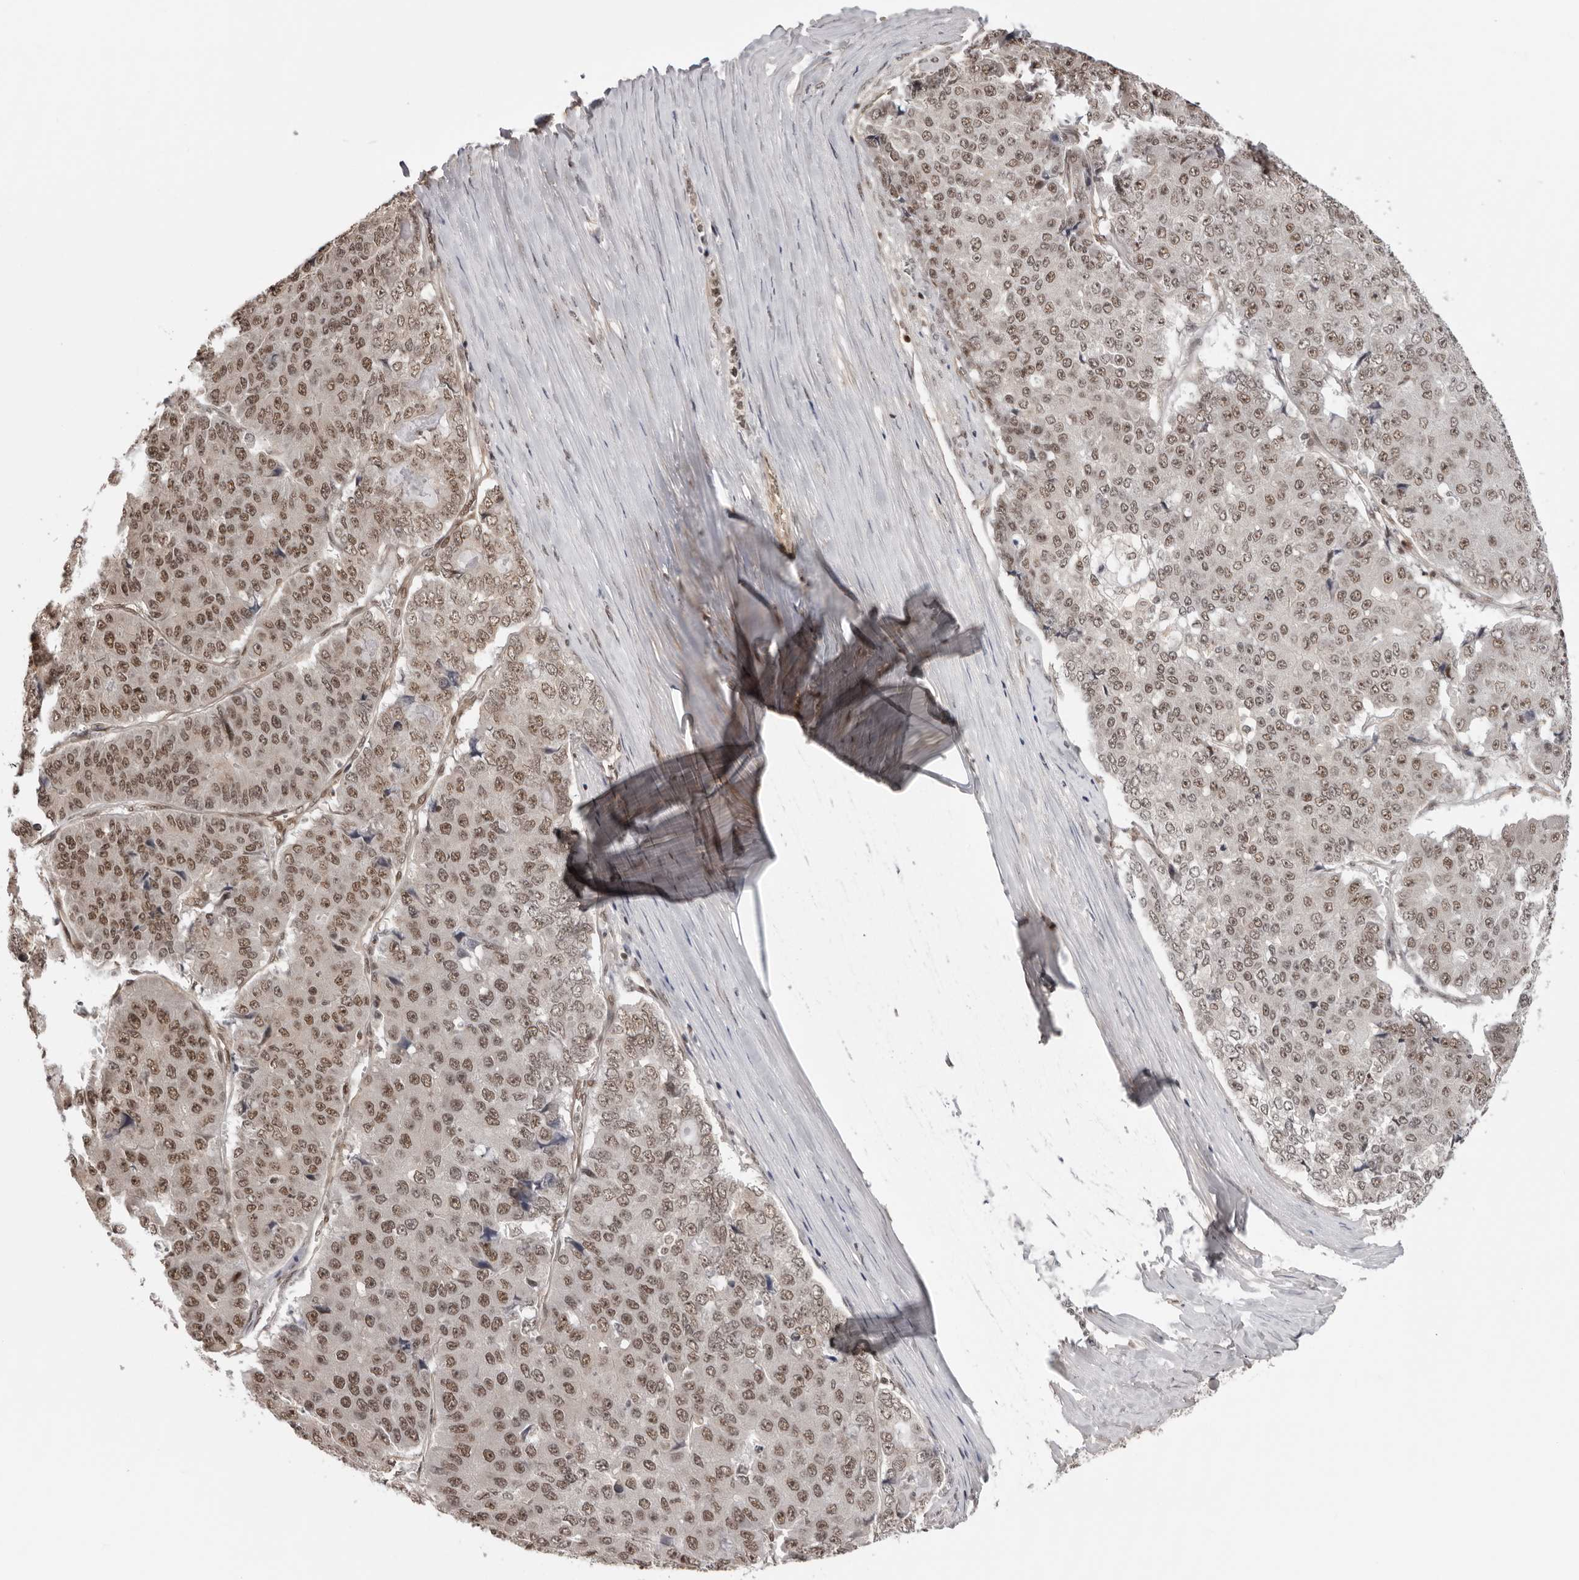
{"staining": {"intensity": "weak", "quantity": ">75%", "location": "nuclear"}, "tissue": "pancreatic cancer", "cell_type": "Tumor cells", "image_type": "cancer", "snomed": [{"axis": "morphology", "description": "Adenocarcinoma, NOS"}, {"axis": "topography", "description": "Pancreas"}], "caption": "IHC (DAB (3,3'-diaminobenzidine)) staining of pancreatic adenocarcinoma displays weak nuclear protein expression in about >75% of tumor cells. (Brightfield microscopy of DAB IHC at high magnification).", "gene": "SDE2", "patient": {"sex": "male", "age": 50}}